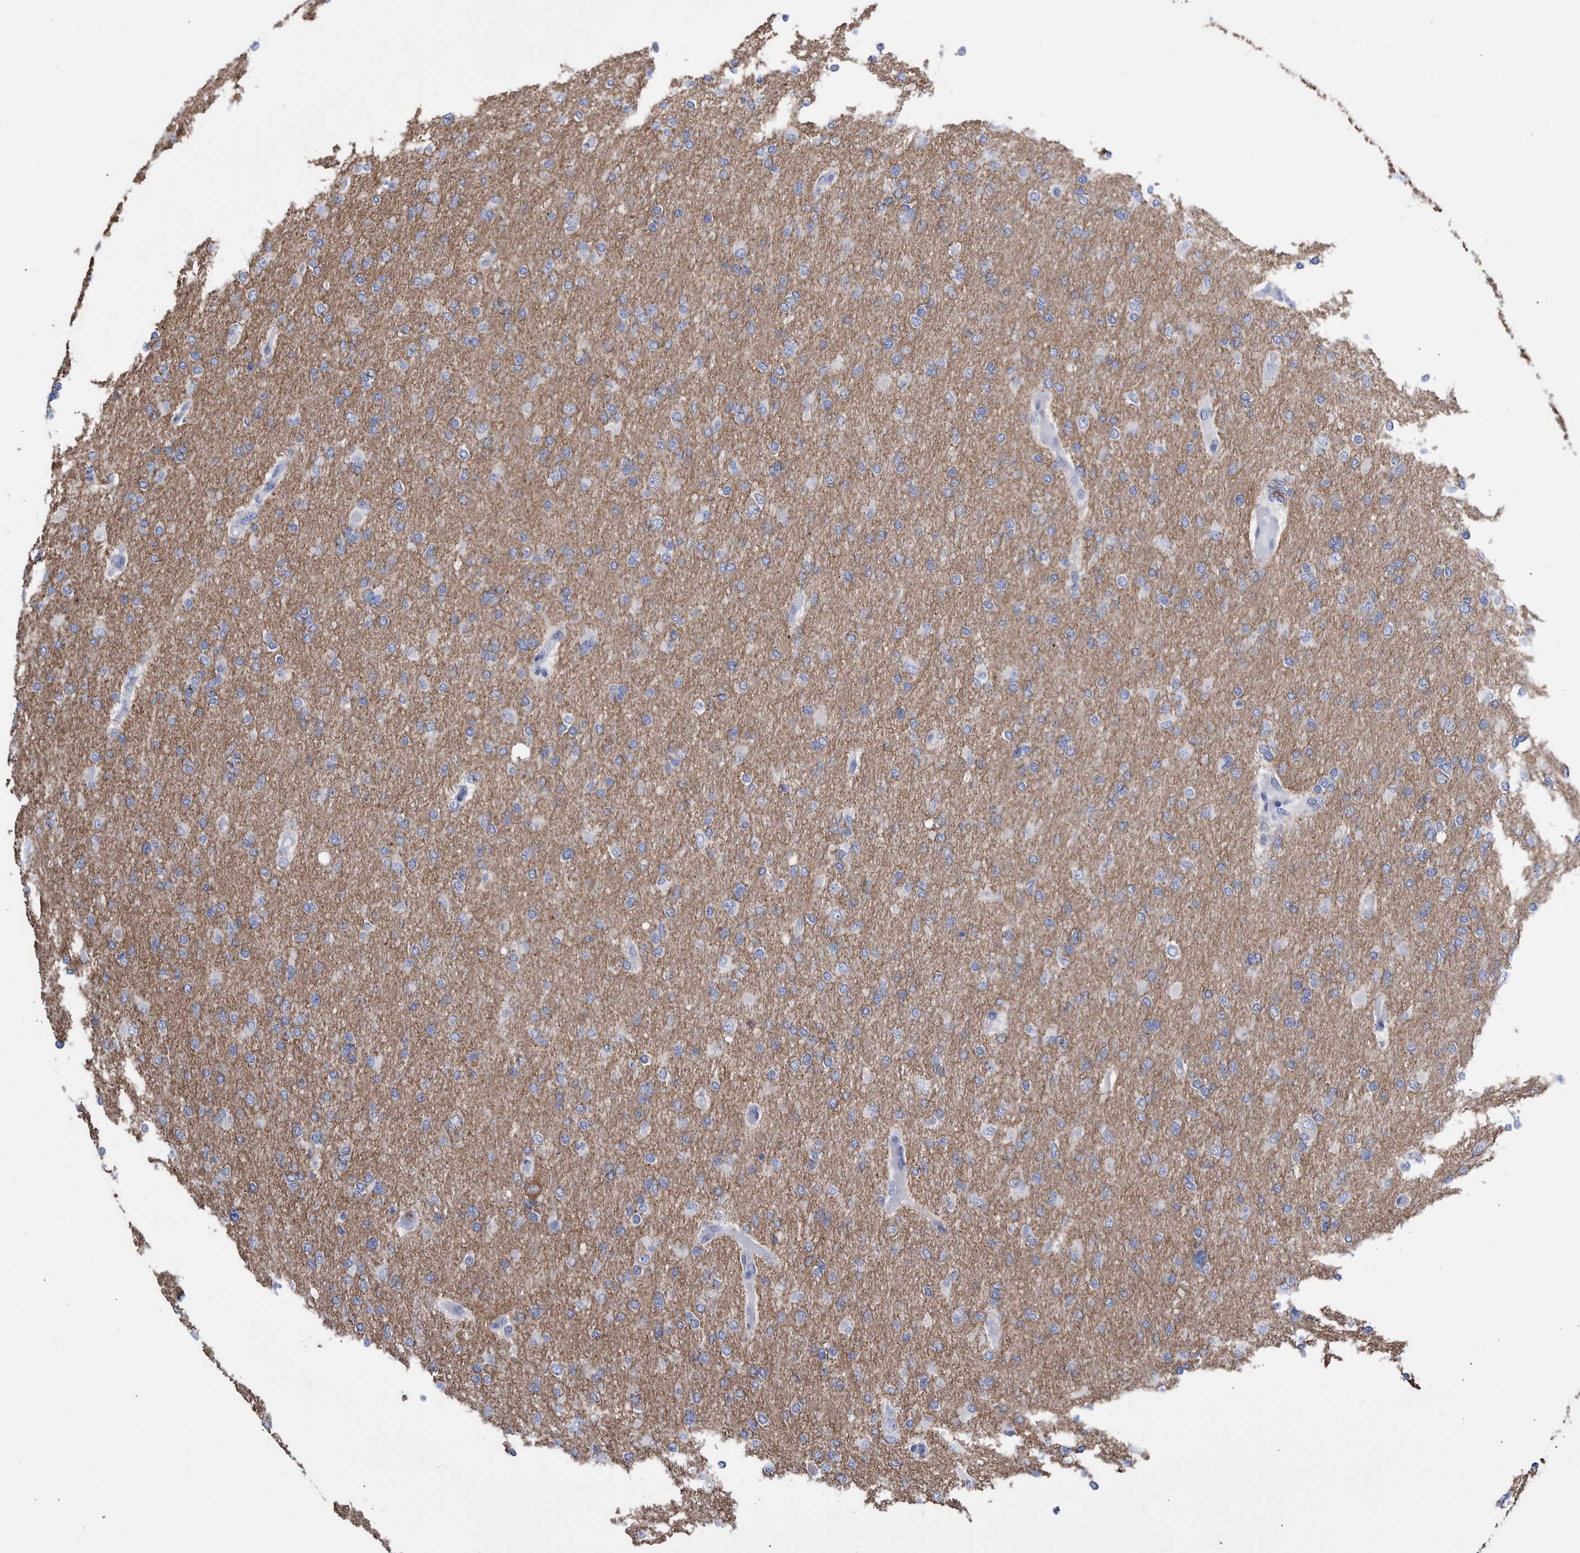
{"staining": {"intensity": "negative", "quantity": "none", "location": "none"}, "tissue": "glioma", "cell_type": "Tumor cells", "image_type": "cancer", "snomed": [{"axis": "morphology", "description": "Glioma, malignant, High grade"}, {"axis": "topography", "description": "Cerebral cortex"}], "caption": "Tumor cells are negative for brown protein staining in malignant glioma (high-grade).", "gene": "PPP3CC", "patient": {"sex": "female", "age": 36}}